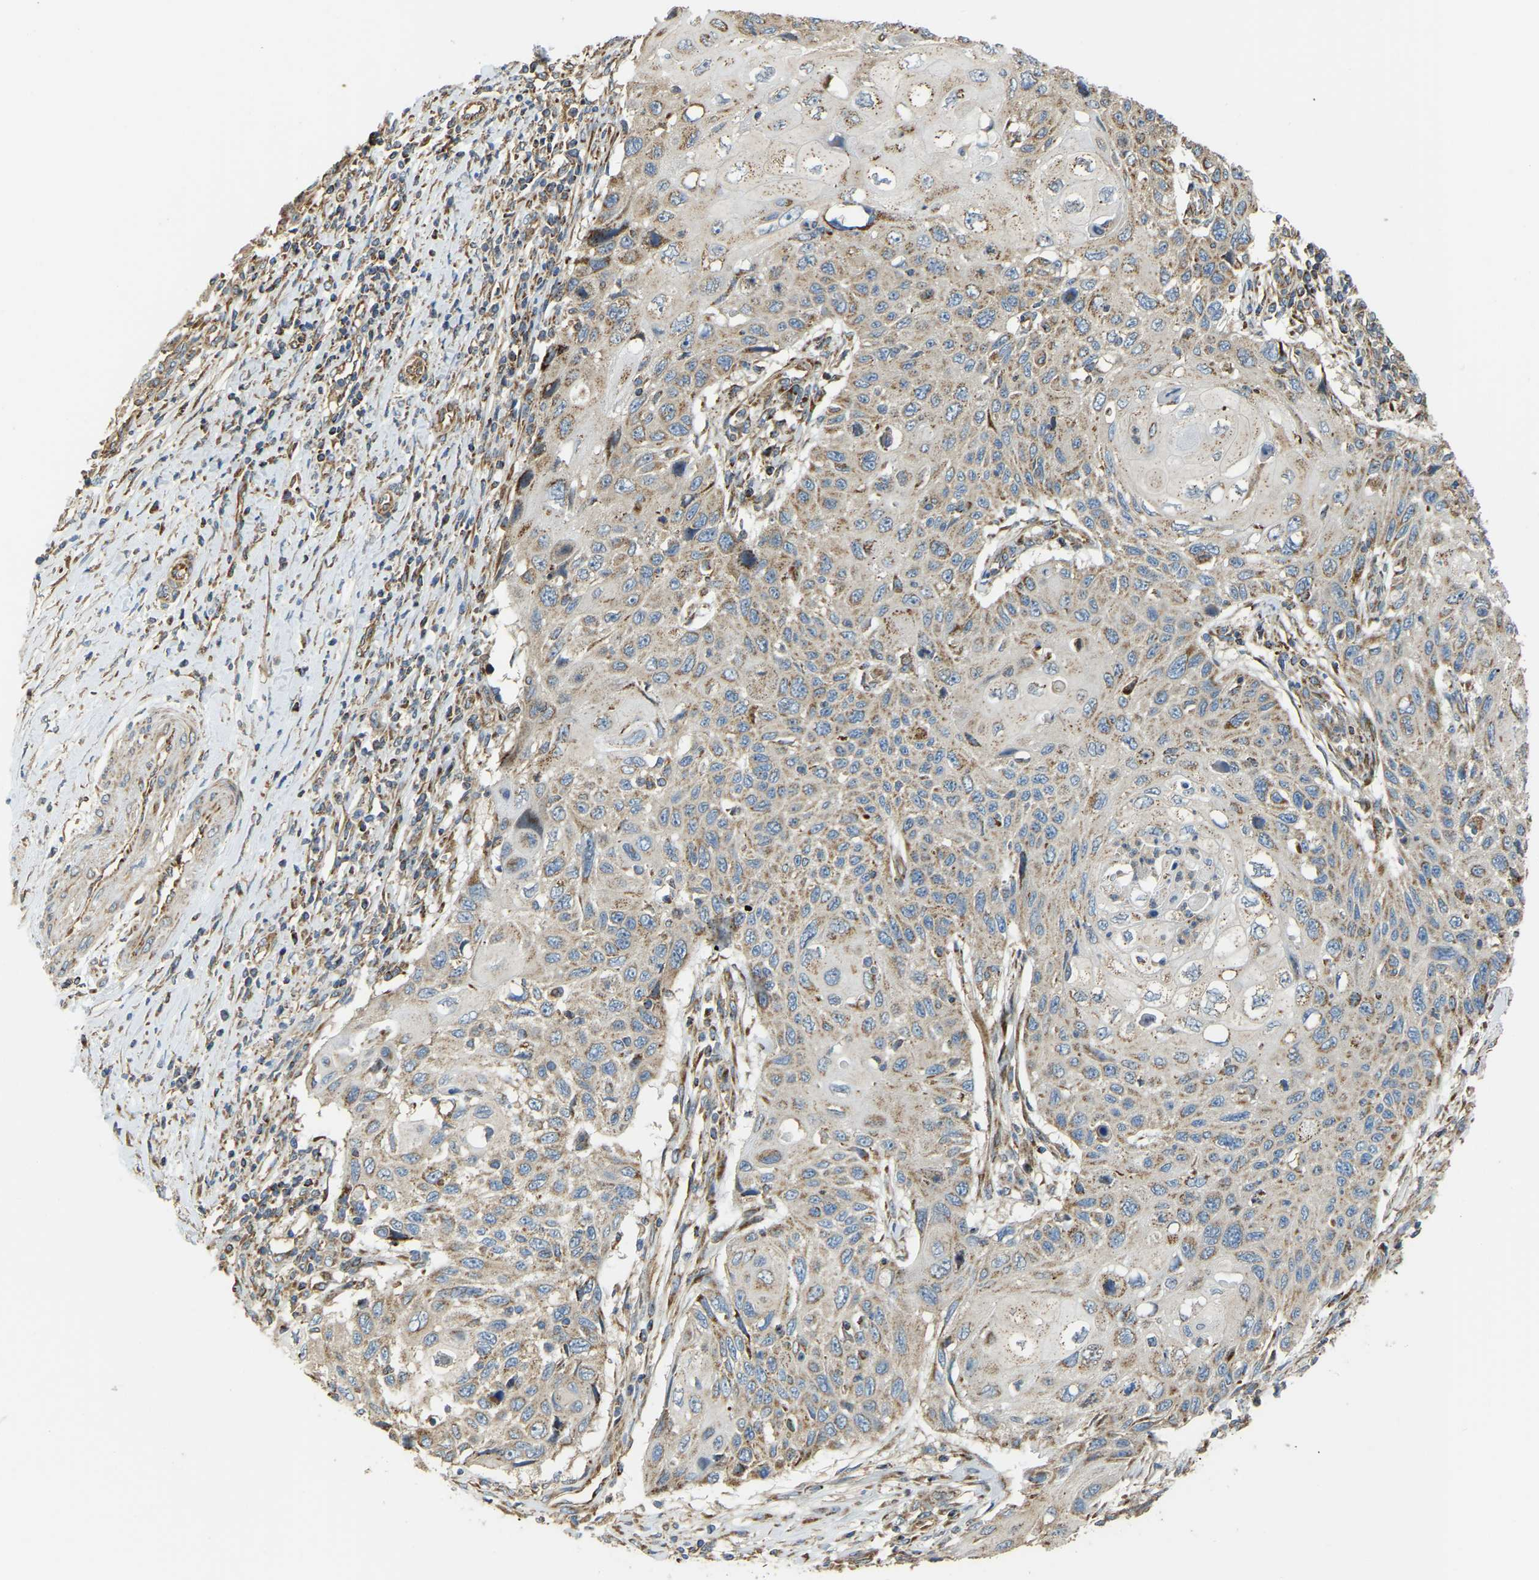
{"staining": {"intensity": "weak", "quantity": ">75%", "location": "cytoplasmic/membranous"}, "tissue": "cervical cancer", "cell_type": "Tumor cells", "image_type": "cancer", "snomed": [{"axis": "morphology", "description": "Squamous cell carcinoma, NOS"}, {"axis": "topography", "description": "Cervix"}], "caption": "Squamous cell carcinoma (cervical) was stained to show a protein in brown. There is low levels of weak cytoplasmic/membranous positivity in approximately >75% of tumor cells.", "gene": "PSMD7", "patient": {"sex": "female", "age": 70}}